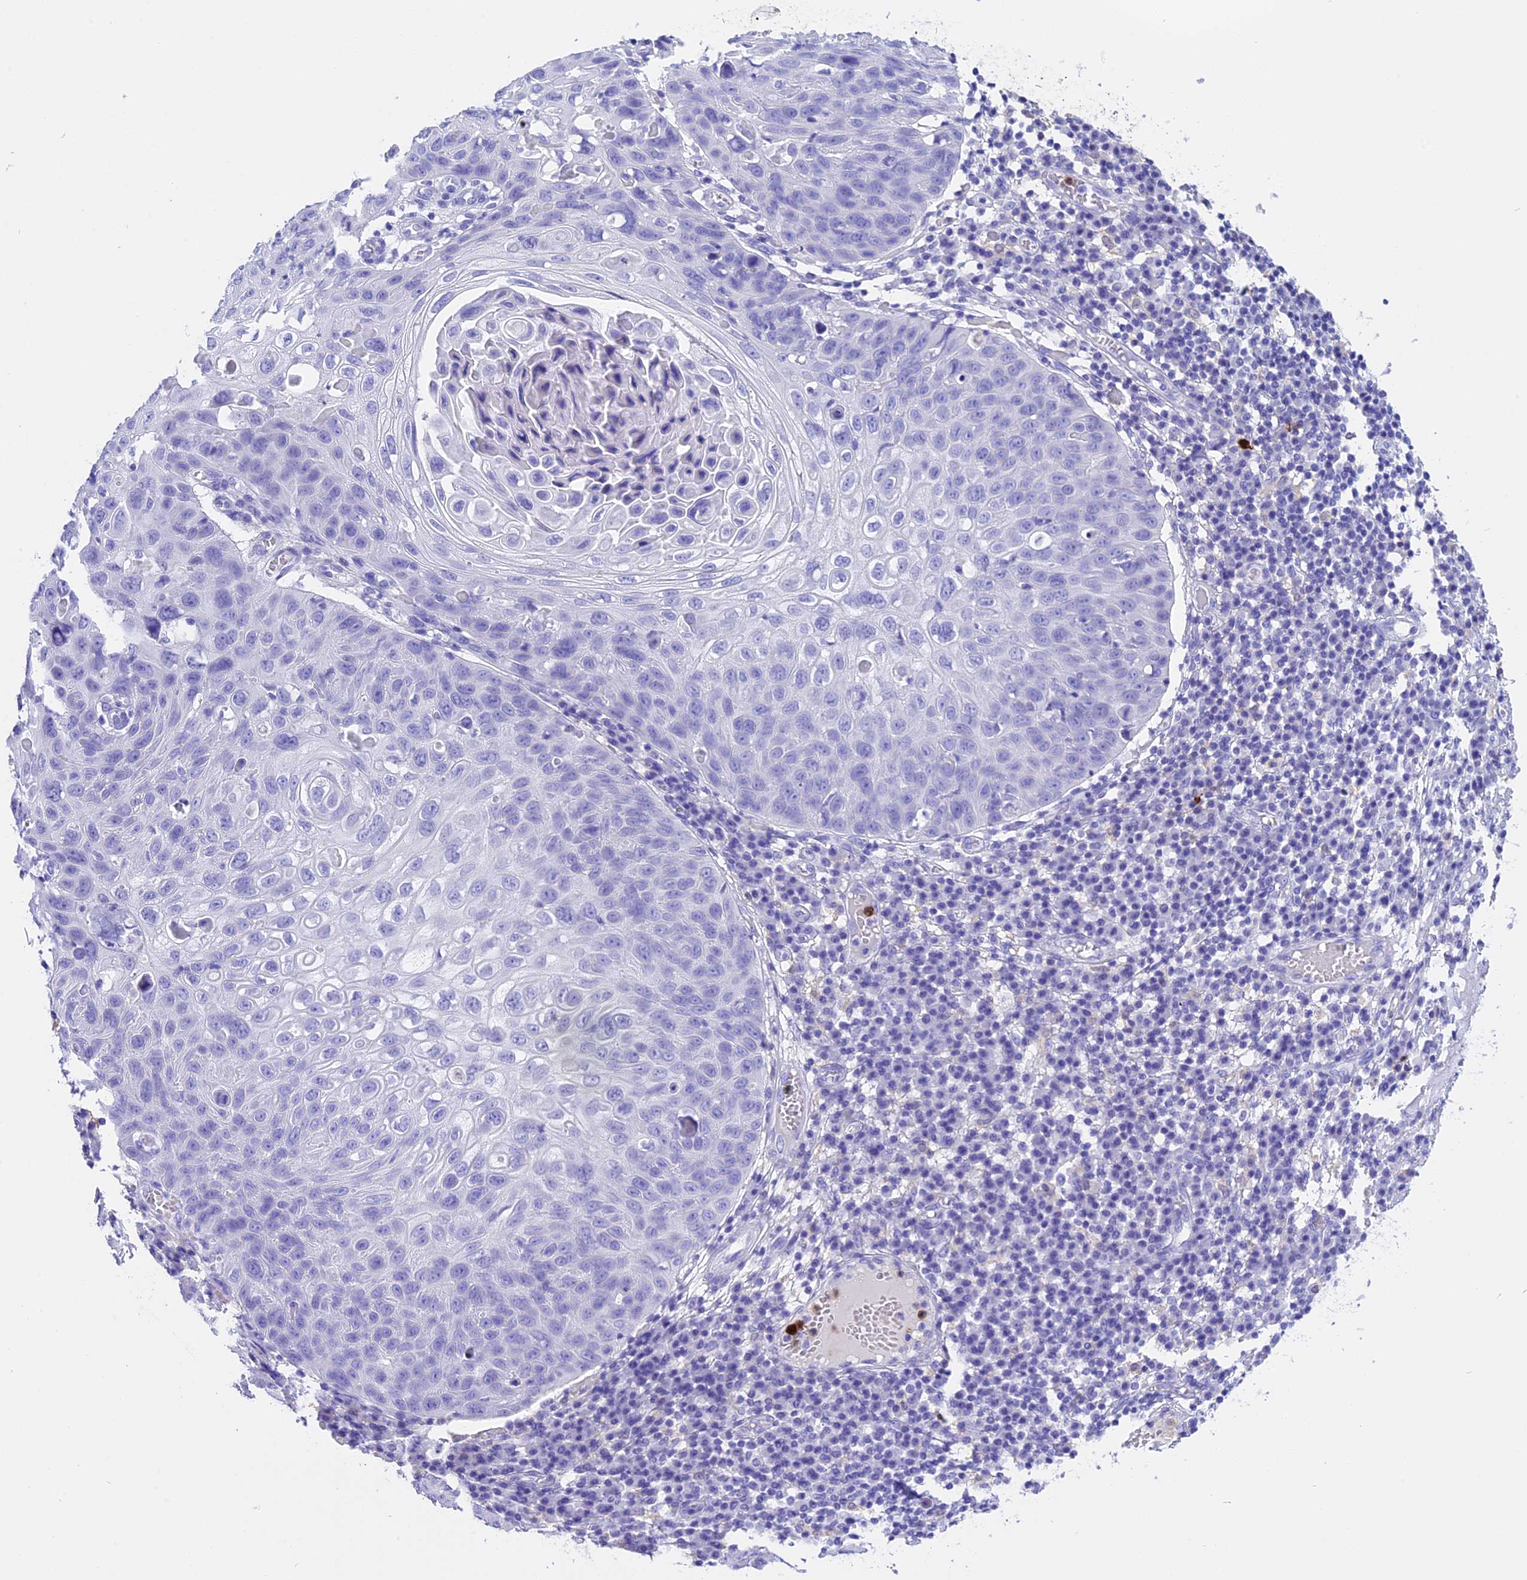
{"staining": {"intensity": "negative", "quantity": "none", "location": "none"}, "tissue": "skin cancer", "cell_type": "Tumor cells", "image_type": "cancer", "snomed": [{"axis": "morphology", "description": "Squamous cell carcinoma, NOS"}, {"axis": "topography", "description": "Skin"}], "caption": "A micrograph of skin squamous cell carcinoma stained for a protein reveals no brown staining in tumor cells.", "gene": "CLC", "patient": {"sex": "female", "age": 90}}